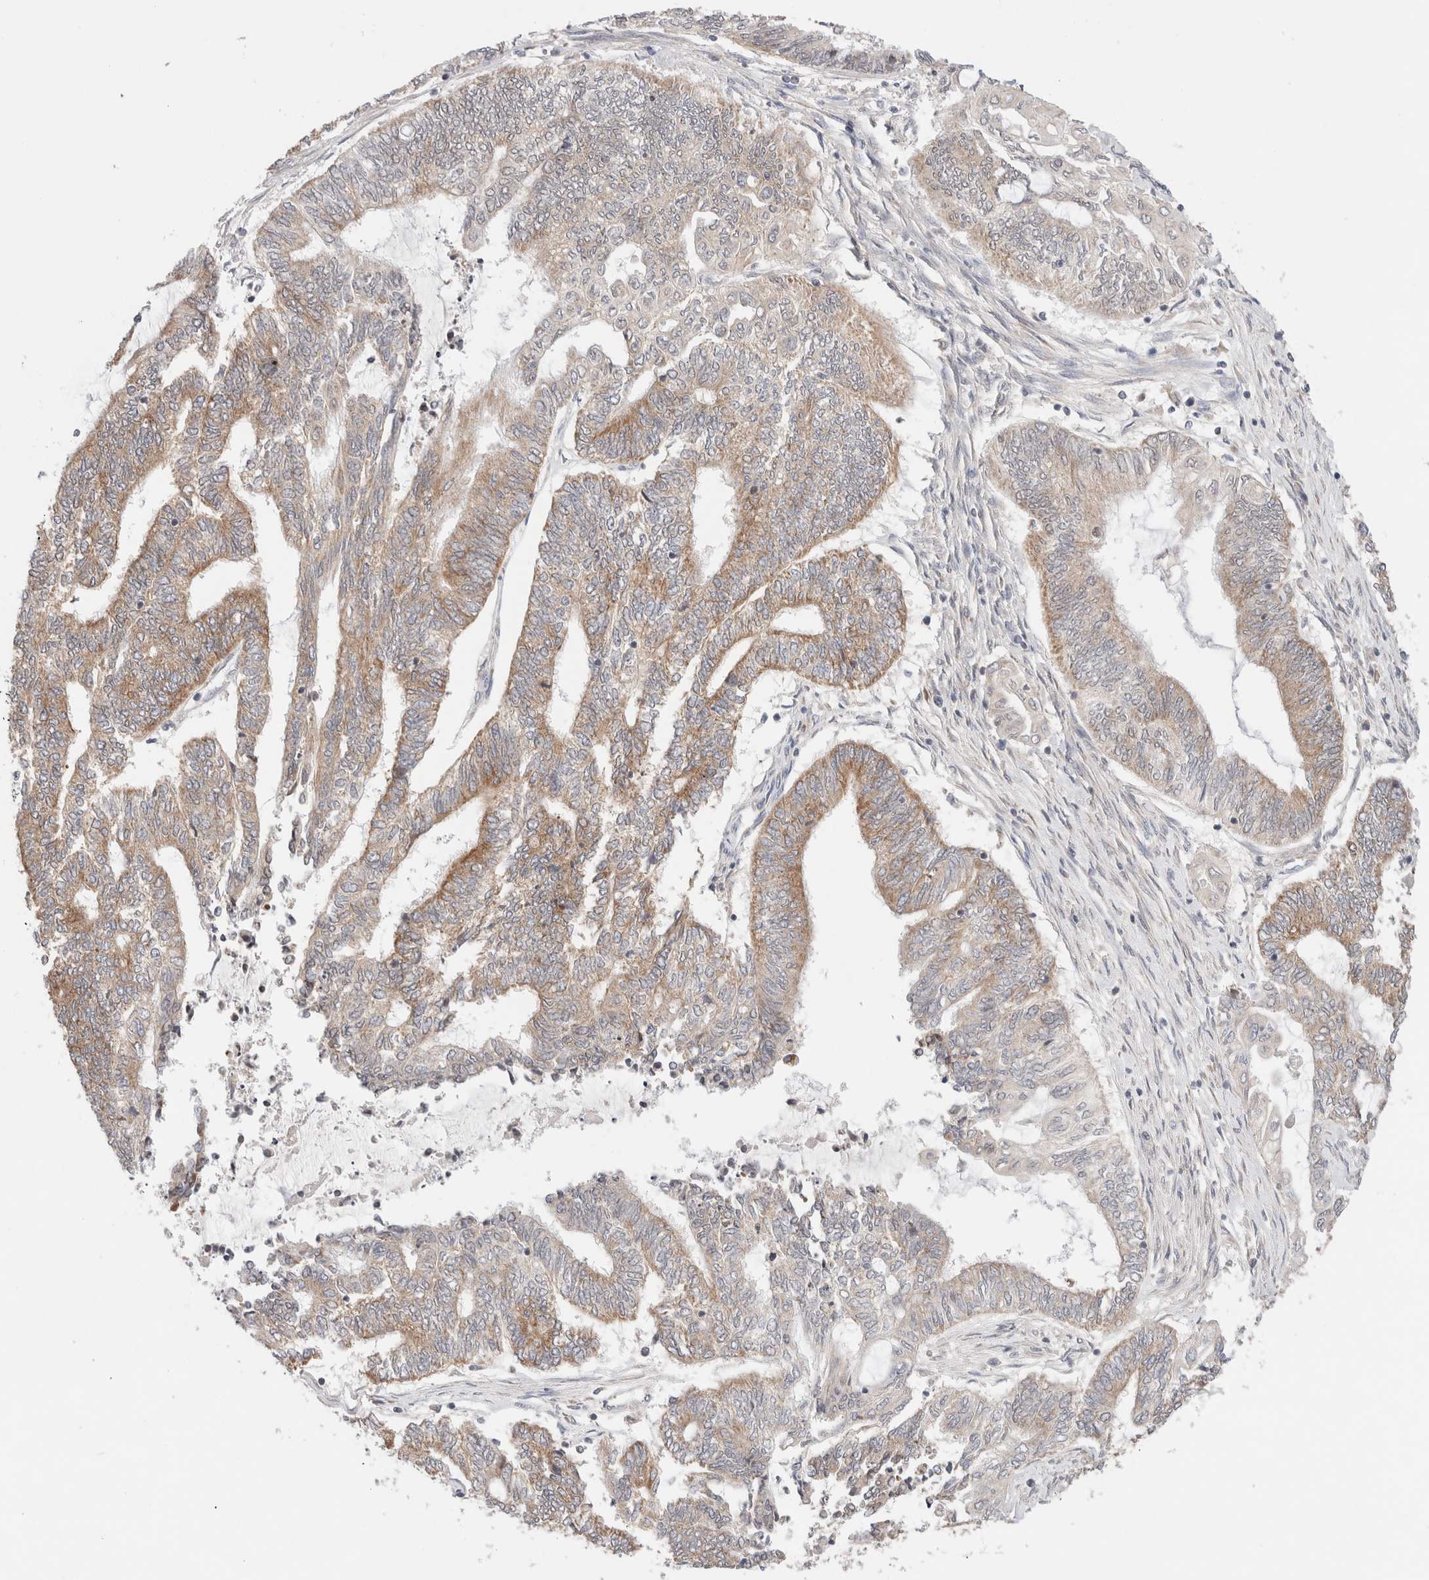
{"staining": {"intensity": "moderate", "quantity": ">75%", "location": "cytoplasmic/membranous"}, "tissue": "endometrial cancer", "cell_type": "Tumor cells", "image_type": "cancer", "snomed": [{"axis": "morphology", "description": "Adenocarcinoma, NOS"}, {"axis": "topography", "description": "Uterus"}, {"axis": "topography", "description": "Endometrium"}], "caption": "This micrograph demonstrates adenocarcinoma (endometrial) stained with IHC to label a protein in brown. The cytoplasmic/membranous of tumor cells show moderate positivity for the protein. Nuclei are counter-stained blue.", "gene": "ERI3", "patient": {"sex": "female", "age": 70}}